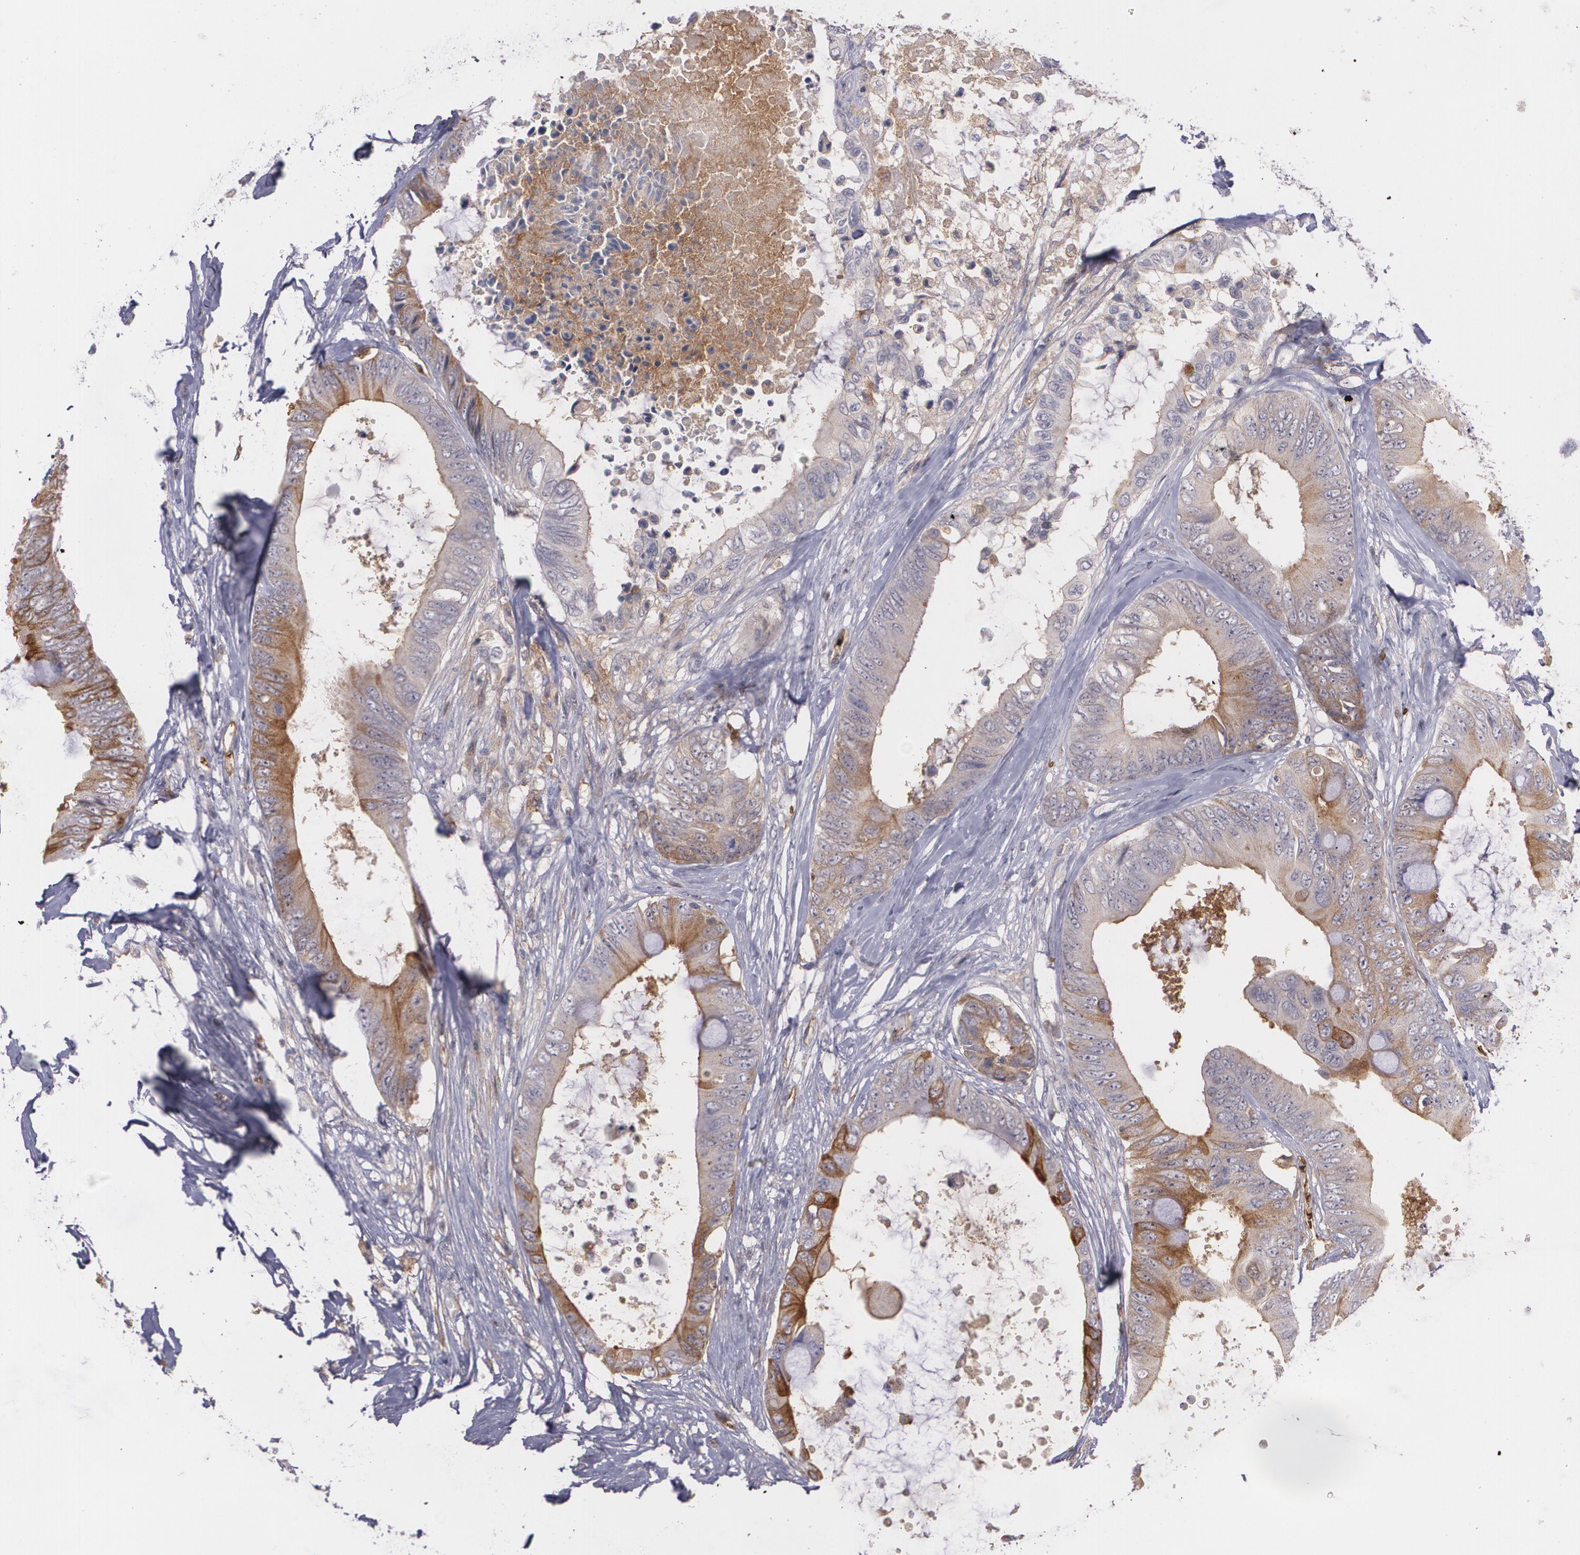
{"staining": {"intensity": "moderate", "quantity": "25%-75%", "location": "cytoplasmic/membranous"}, "tissue": "colorectal cancer", "cell_type": "Tumor cells", "image_type": "cancer", "snomed": [{"axis": "morphology", "description": "Normal tissue, NOS"}, {"axis": "morphology", "description": "Adenocarcinoma, NOS"}, {"axis": "topography", "description": "Rectum"}, {"axis": "topography", "description": "Peripheral nerve tissue"}], "caption": "Protein staining displays moderate cytoplasmic/membranous expression in about 25%-75% of tumor cells in colorectal cancer (adenocarcinoma).", "gene": "ACE", "patient": {"sex": "female", "age": 77}}